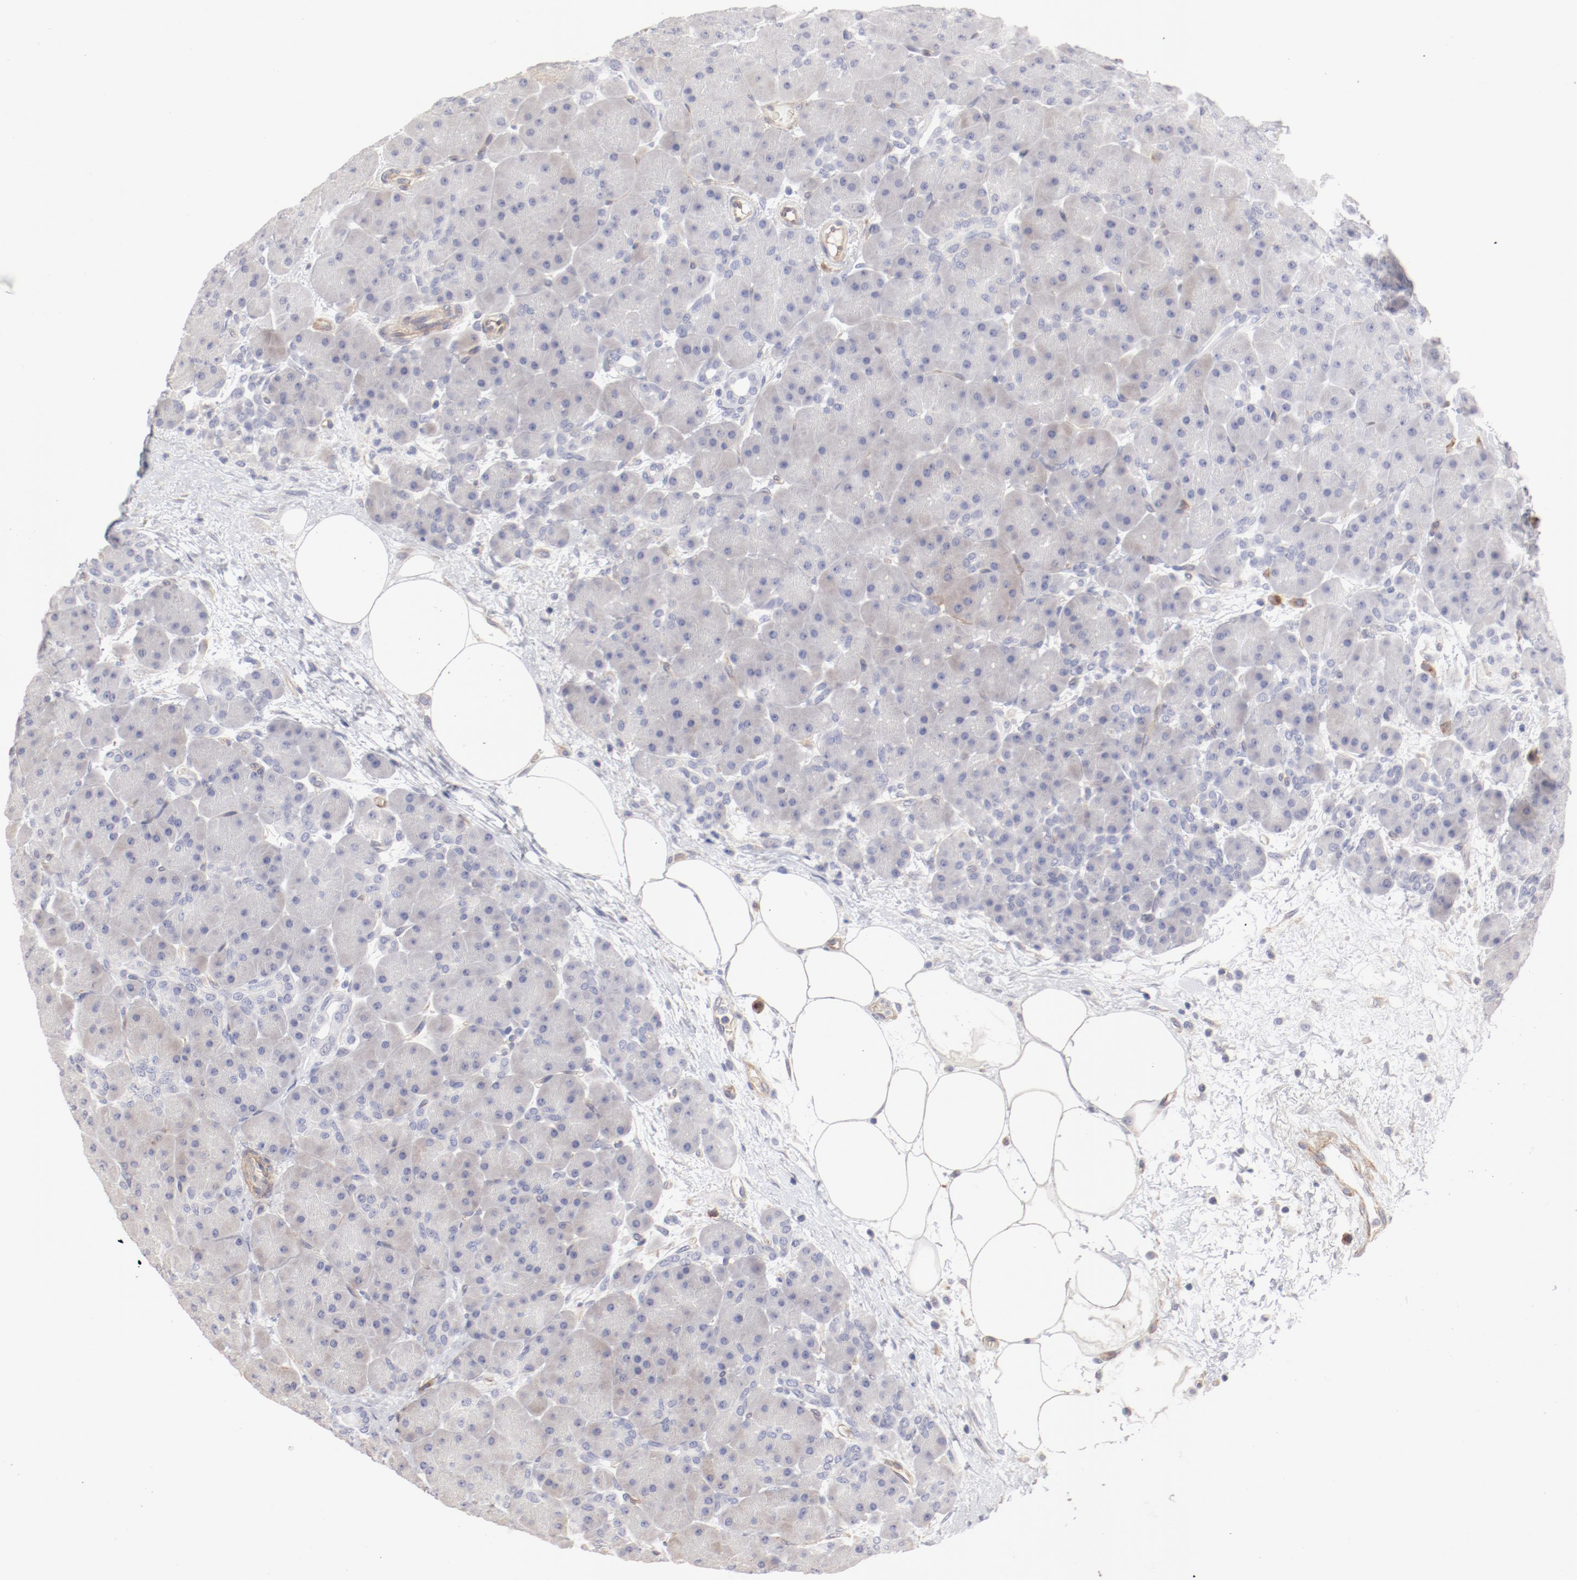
{"staining": {"intensity": "weak", "quantity": "25%-75%", "location": "cytoplasmic/membranous"}, "tissue": "pancreas", "cell_type": "Exocrine glandular cells", "image_type": "normal", "snomed": [{"axis": "morphology", "description": "Normal tissue, NOS"}, {"axis": "topography", "description": "Pancreas"}], "caption": "The image demonstrates a brown stain indicating the presence of a protein in the cytoplasmic/membranous of exocrine glandular cells in pancreas. The staining was performed using DAB (3,3'-diaminobenzidine), with brown indicating positive protein expression. Nuclei are stained blue with hematoxylin.", "gene": "LAX1", "patient": {"sex": "male", "age": 66}}